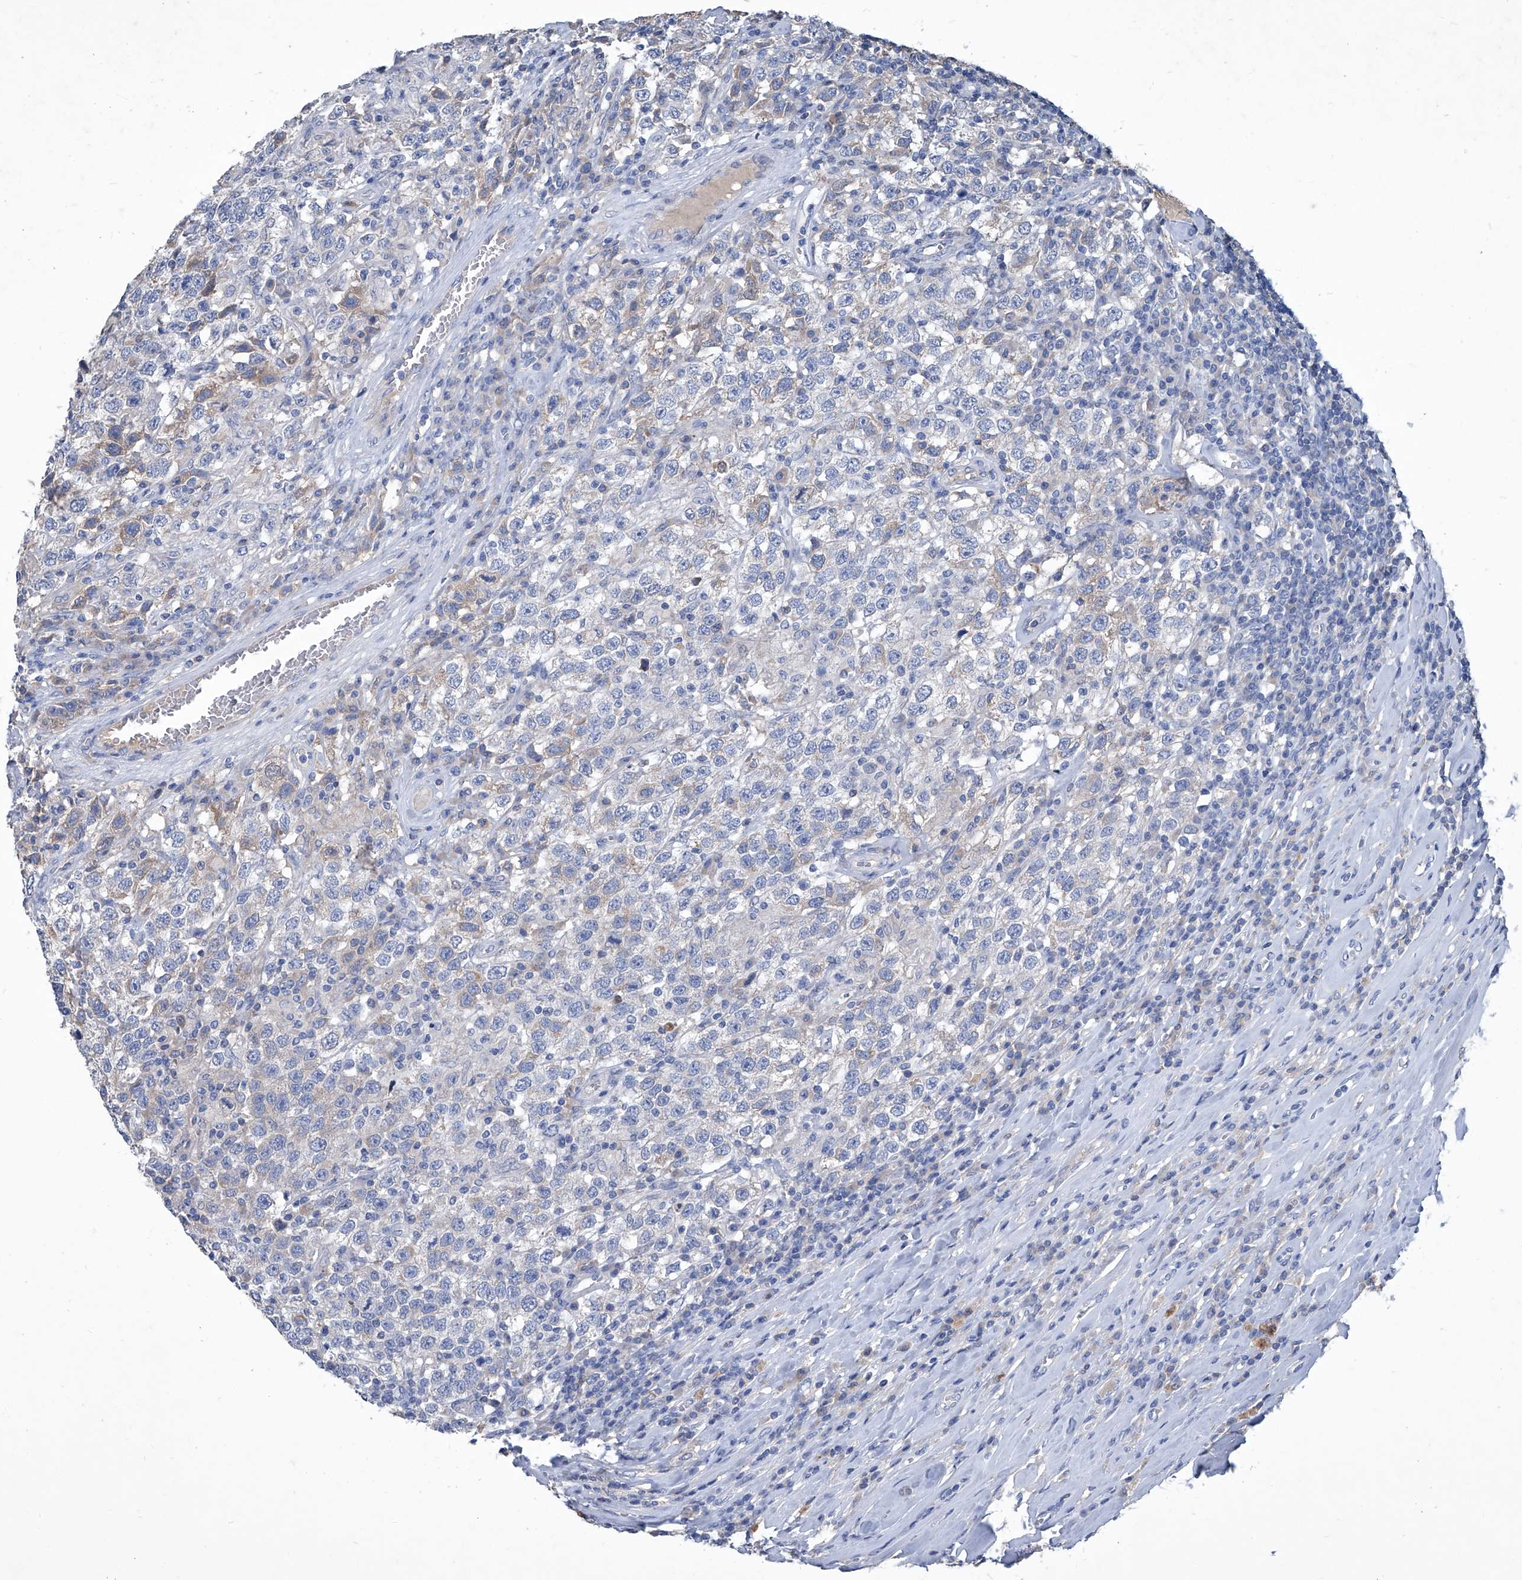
{"staining": {"intensity": "negative", "quantity": "none", "location": "none"}, "tissue": "testis cancer", "cell_type": "Tumor cells", "image_type": "cancer", "snomed": [{"axis": "morphology", "description": "Seminoma, NOS"}, {"axis": "topography", "description": "Testis"}], "caption": "IHC histopathology image of neoplastic tissue: human testis seminoma stained with DAB (3,3'-diaminobenzidine) demonstrates no significant protein staining in tumor cells.", "gene": "MTARC1", "patient": {"sex": "male", "age": 41}}